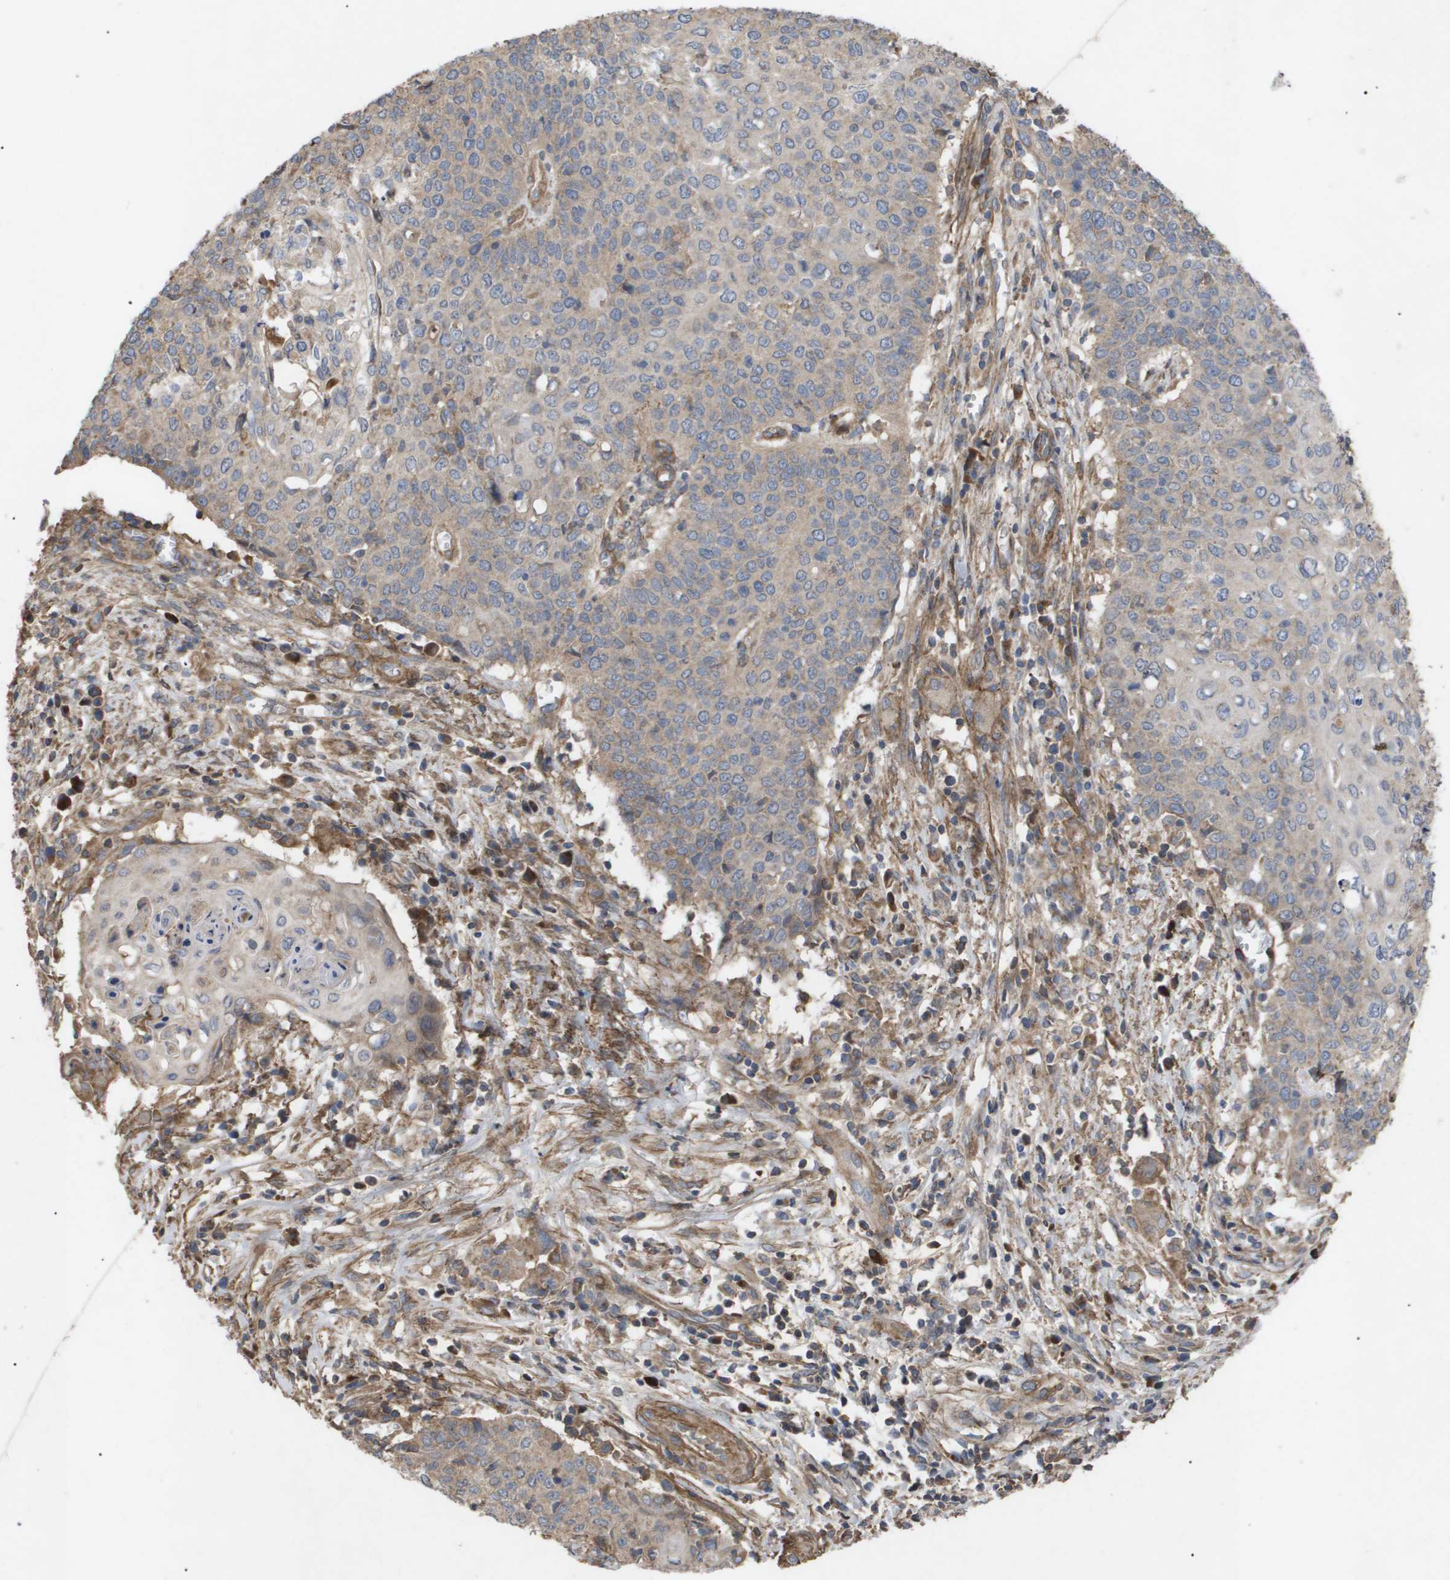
{"staining": {"intensity": "weak", "quantity": ">75%", "location": "cytoplasmic/membranous"}, "tissue": "cervical cancer", "cell_type": "Tumor cells", "image_type": "cancer", "snomed": [{"axis": "morphology", "description": "Squamous cell carcinoma, NOS"}, {"axis": "topography", "description": "Cervix"}], "caption": "A low amount of weak cytoplasmic/membranous positivity is seen in about >75% of tumor cells in cervical squamous cell carcinoma tissue.", "gene": "TNS1", "patient": {"sex": "female", "age": 39}}